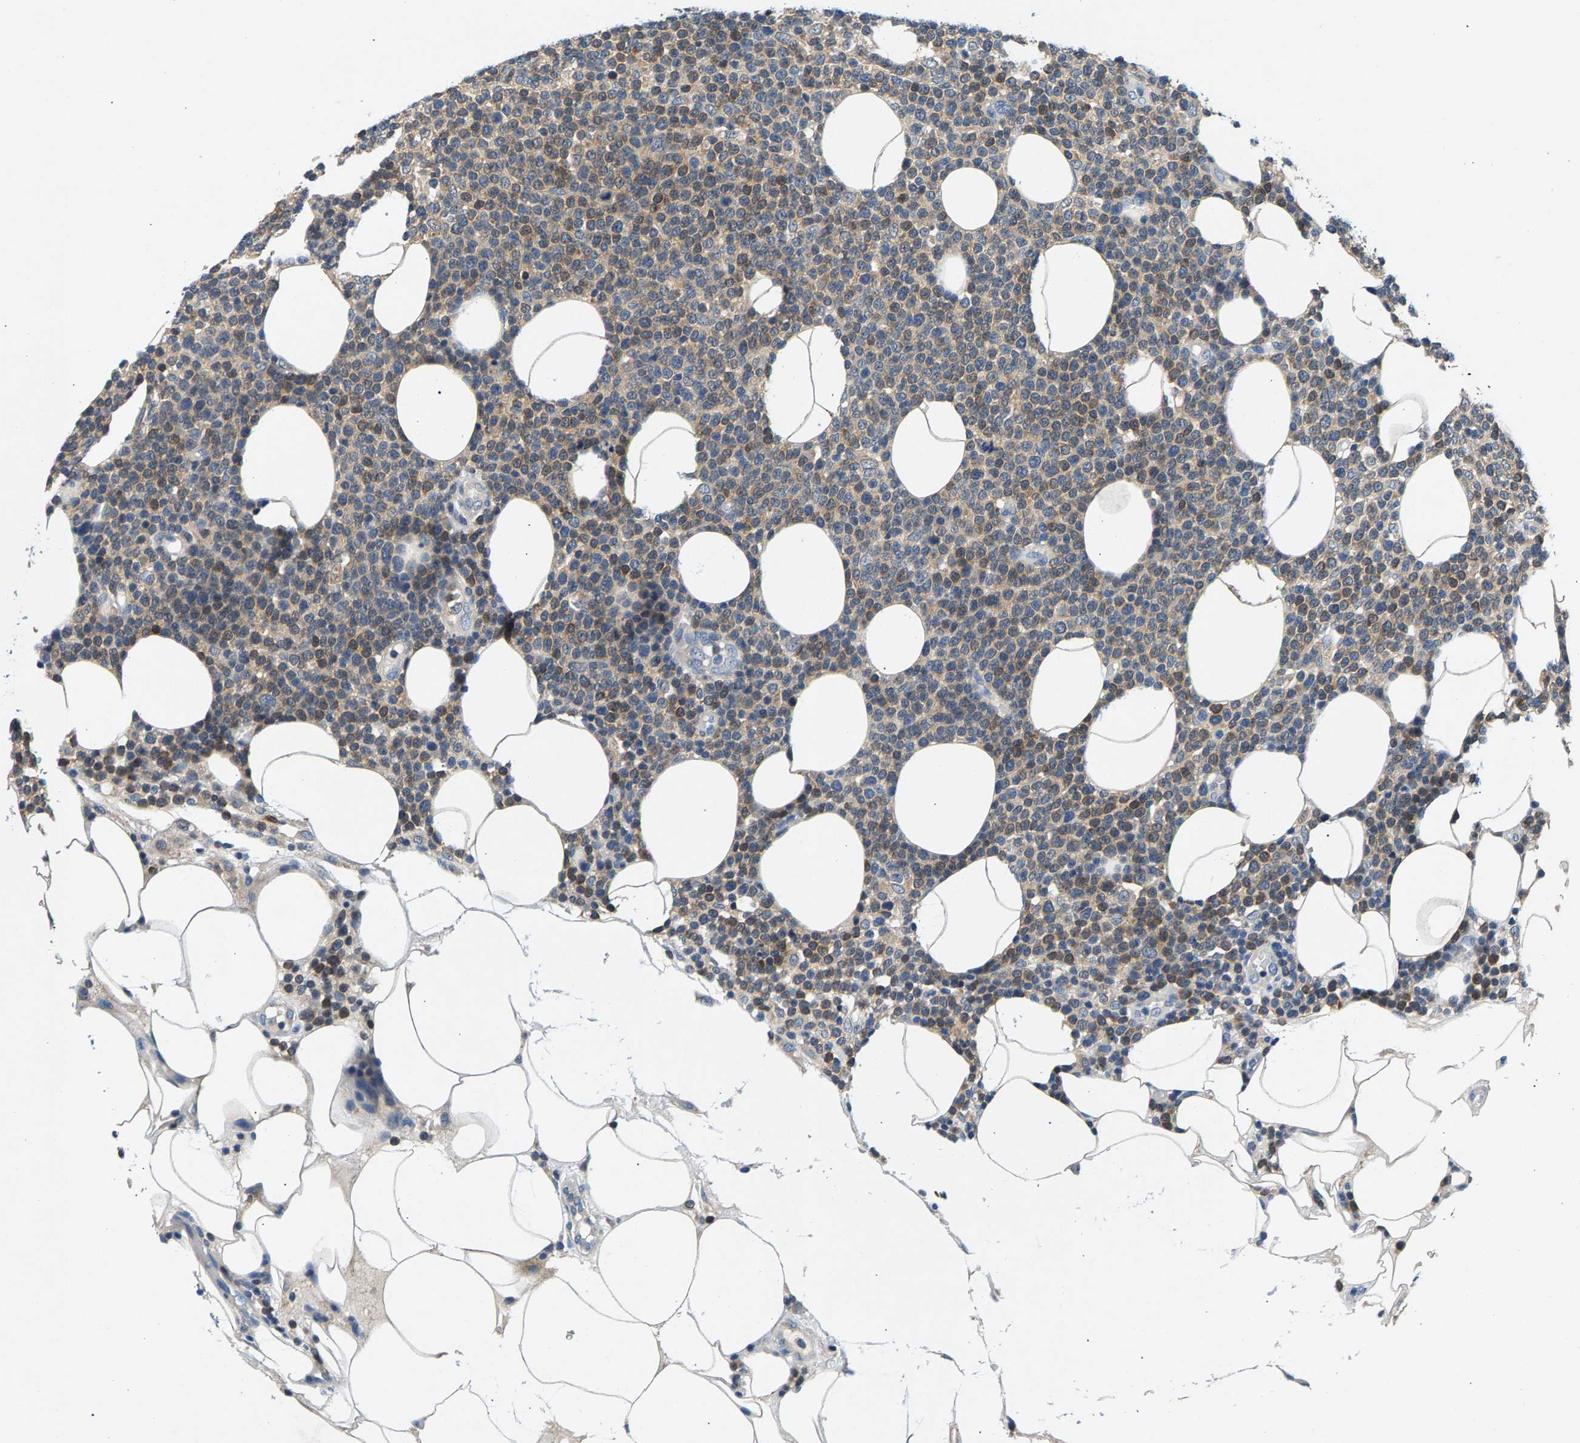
{"staining": {"intensity": "weak", "quantity": "25%-75%", "location": "cytoplasmic/membranous"}, "tissue": "lymphoma", "cell_type": "Tumor cells", "image_type": "cancer", "snomed": [{"axis": "morphology", "description": "Malignant lymphoma, non-Hodgkin's type, High grade"}, {"axis": "topography", "description": "Lymph node"}], "caption": "High-grade malignant lymphoma, non-Hodgkin's type stained with a brown dye shows weak cytoplasmic/membranous positive expression in about 25%-75% of tumor cells.", "gene": "NT5C", "patient": {"sex": "male", "age": 61}}